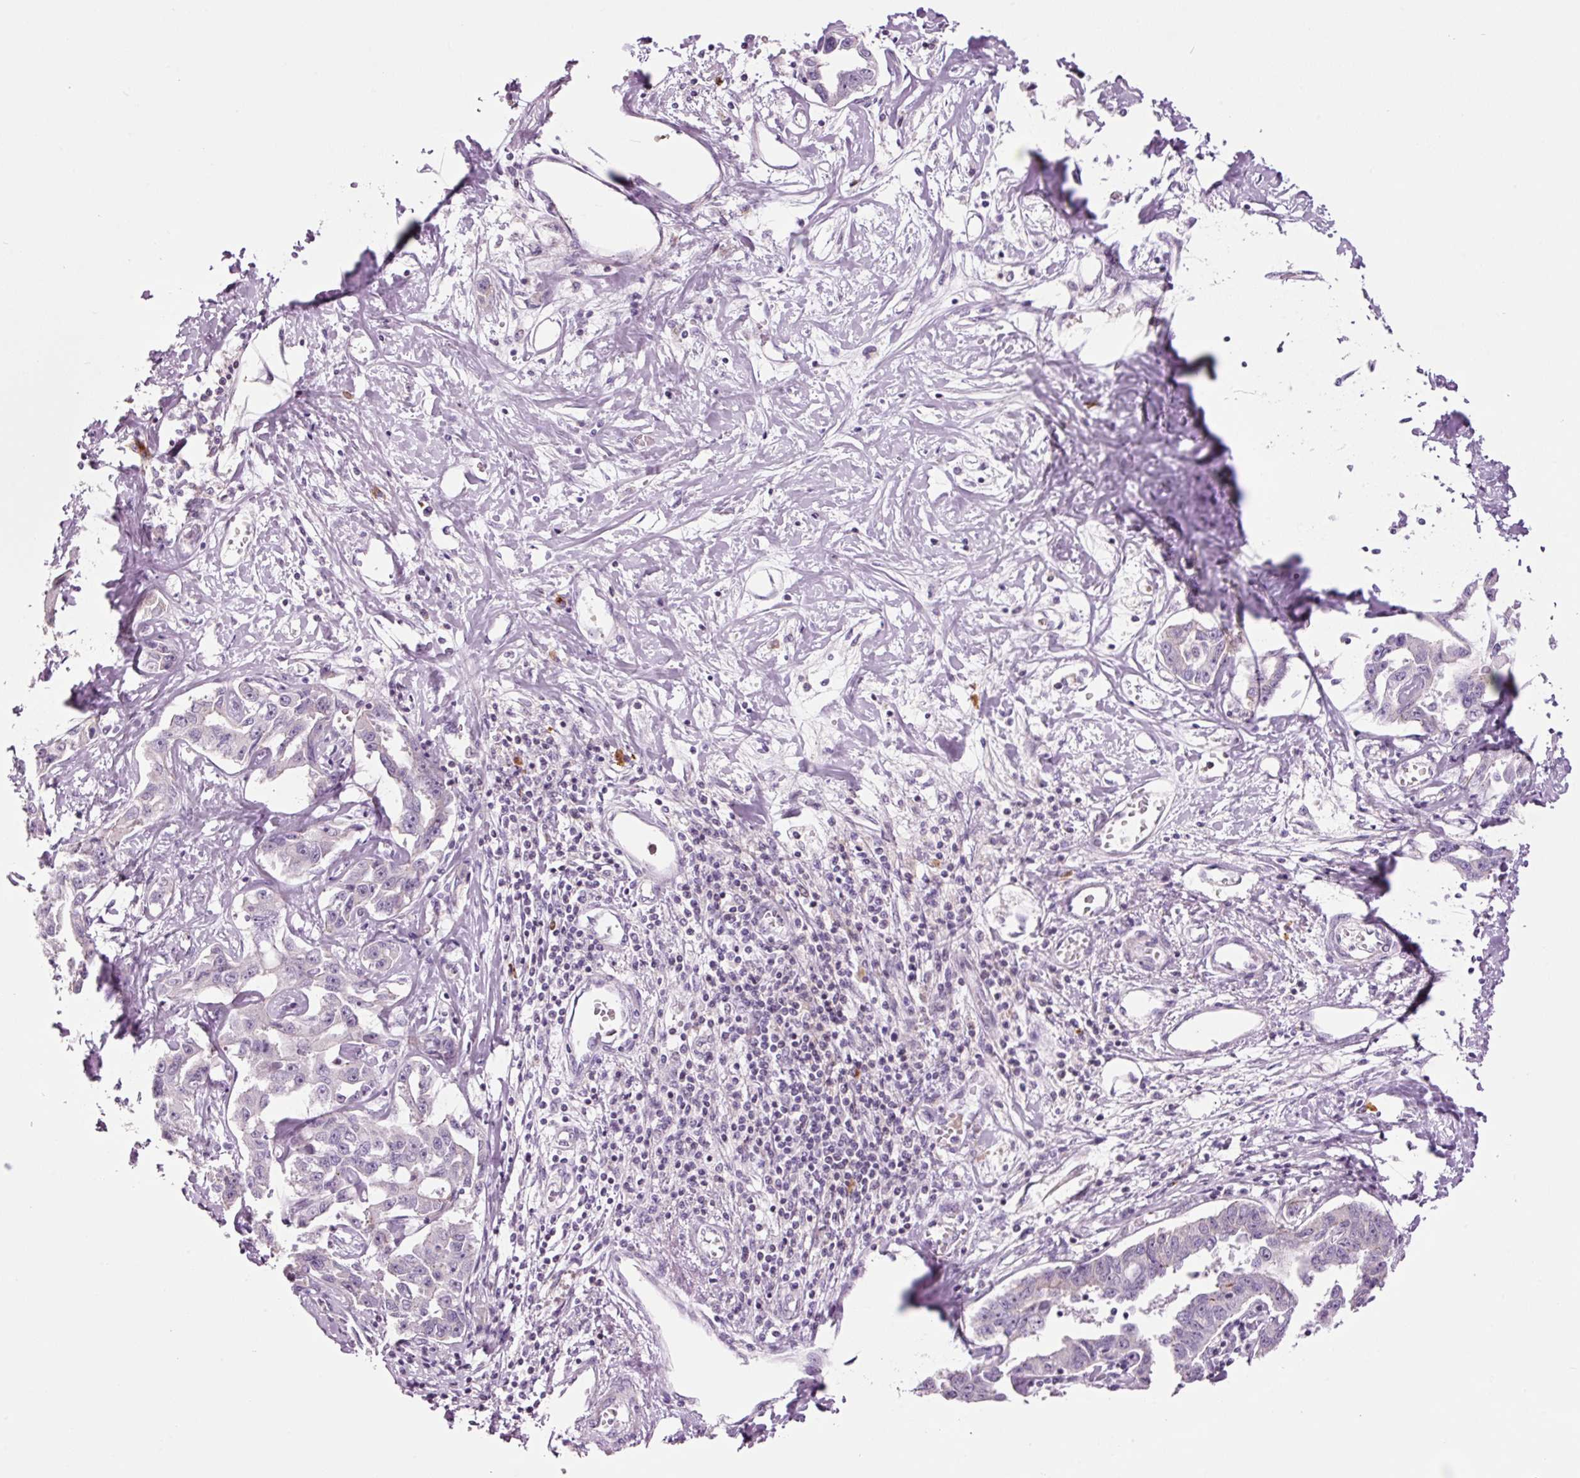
{"staining": {"intensity": "negative", "quantity": "none", "location": "none"}, "tissue": "liver cancer", "cell_type": "Tumor cells", "image_type": "cancer", "snomed": [{"axis": "morphology", "description": "Cholangiocarcinoma"}, {"axis": "topography", "description": "Liver"}], "caption": "This image is of liver cancer stained with immunohistochemistry (IHC) to label a protein in brown with the nuclei are counter-stained blue. There is no expression in tumor cells.", "gene": "KLF1", "patient": {"sex": "male", "age": 59}}